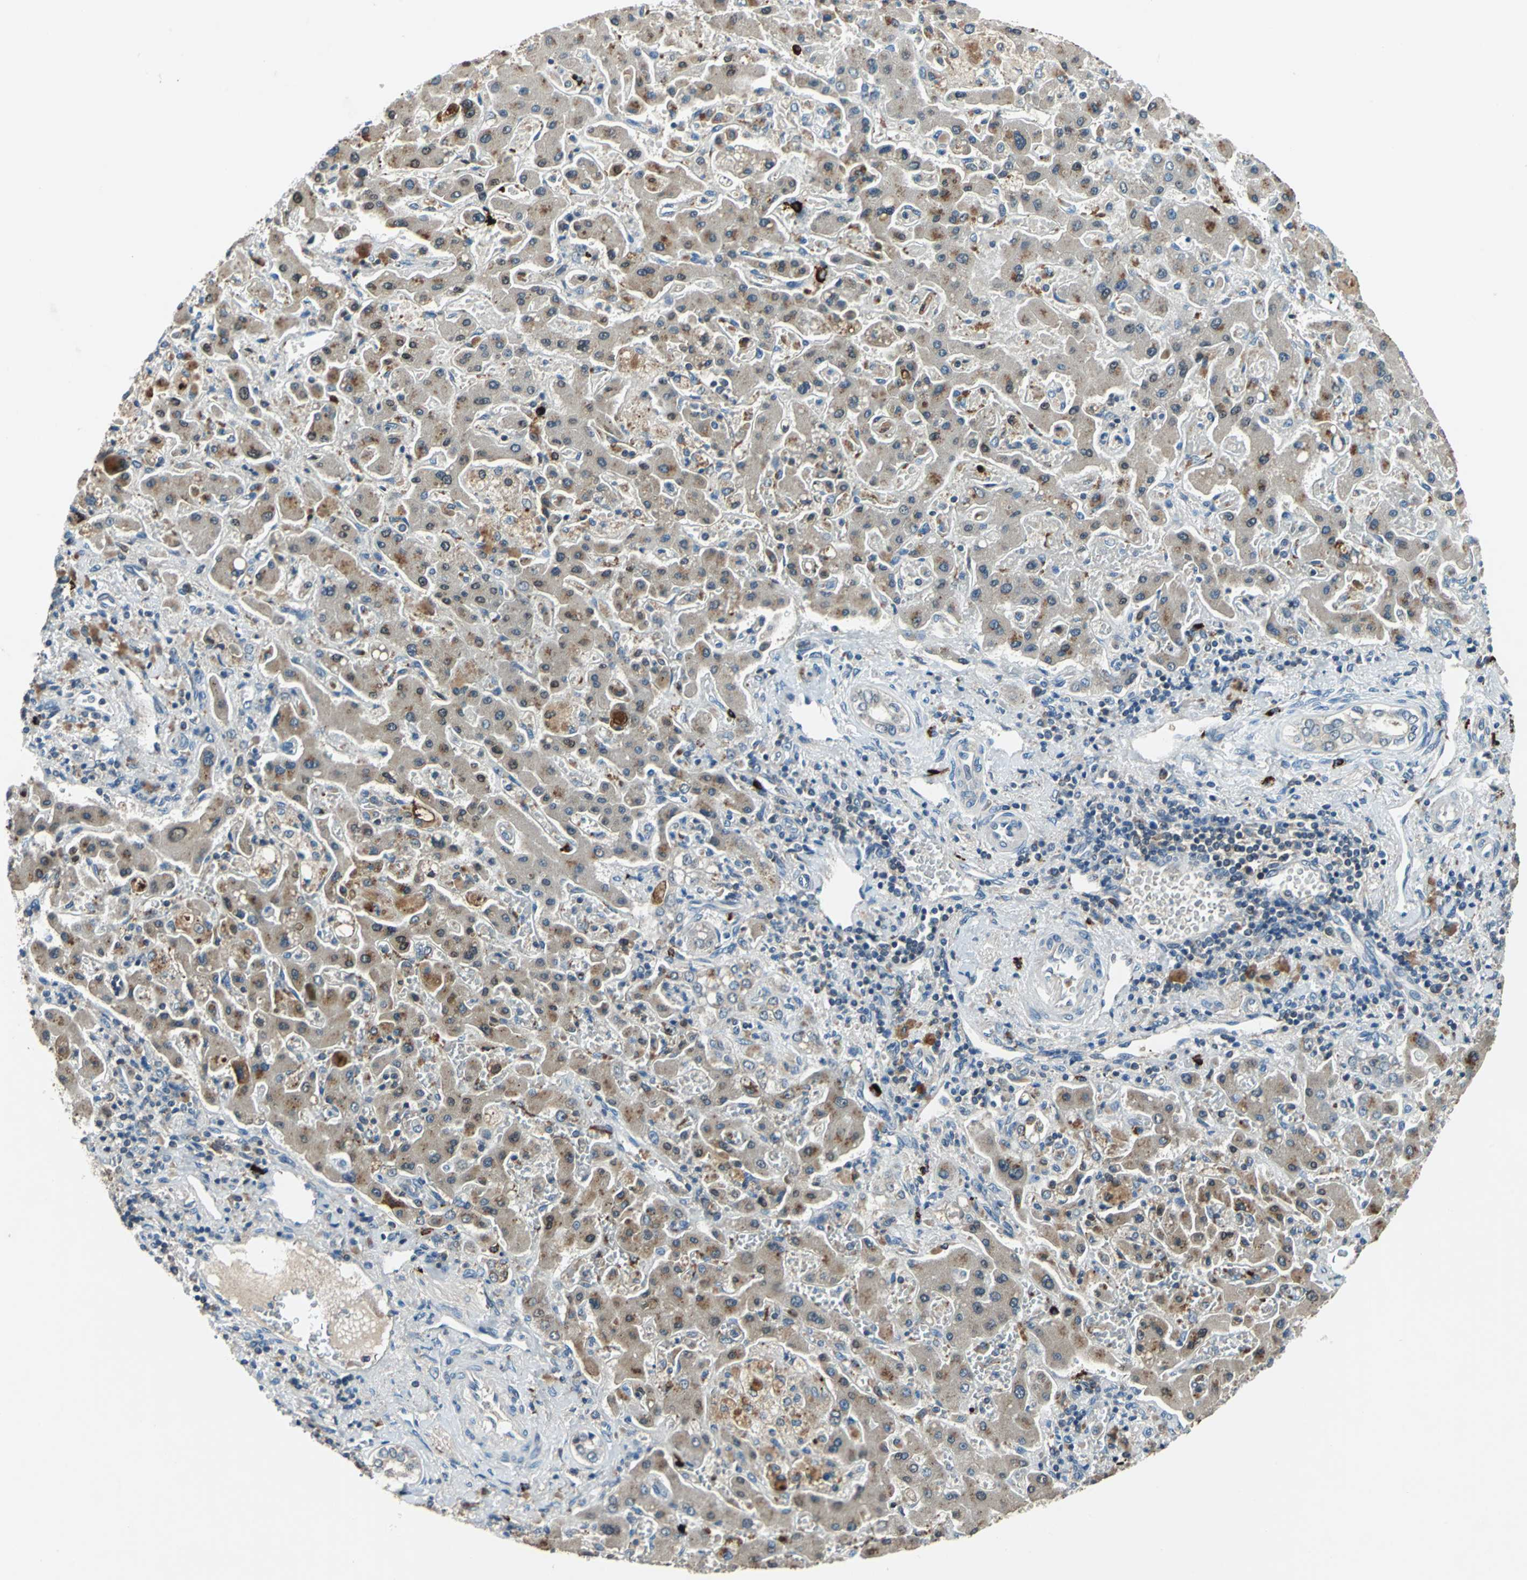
{"staining": {"intensity": "moderate", "quantity": "25%-75%", "location": "cytoplasmic/membranous"}, "tissue": "liver cancer", "cell_type": "Tumor cells", "image_type": "cancer", "snomed": [{"axis": "morphology", "description": "Cholangiocarcinoma"}, {"axis": "topography", "description": "Liver"}], "caption": "IHC photomicrograph of neoplastic tissue: human liver cancer stained using immunohistochemistry (IHC) displays medium levels of moderate protein expression localized specifically in the cytoplasmic/membranous of tumor cells, appearing as a cytoplasmic/membranous brown color.", "gene": "SLC19A2", "patient": {"sex": "male", "age": 50}}